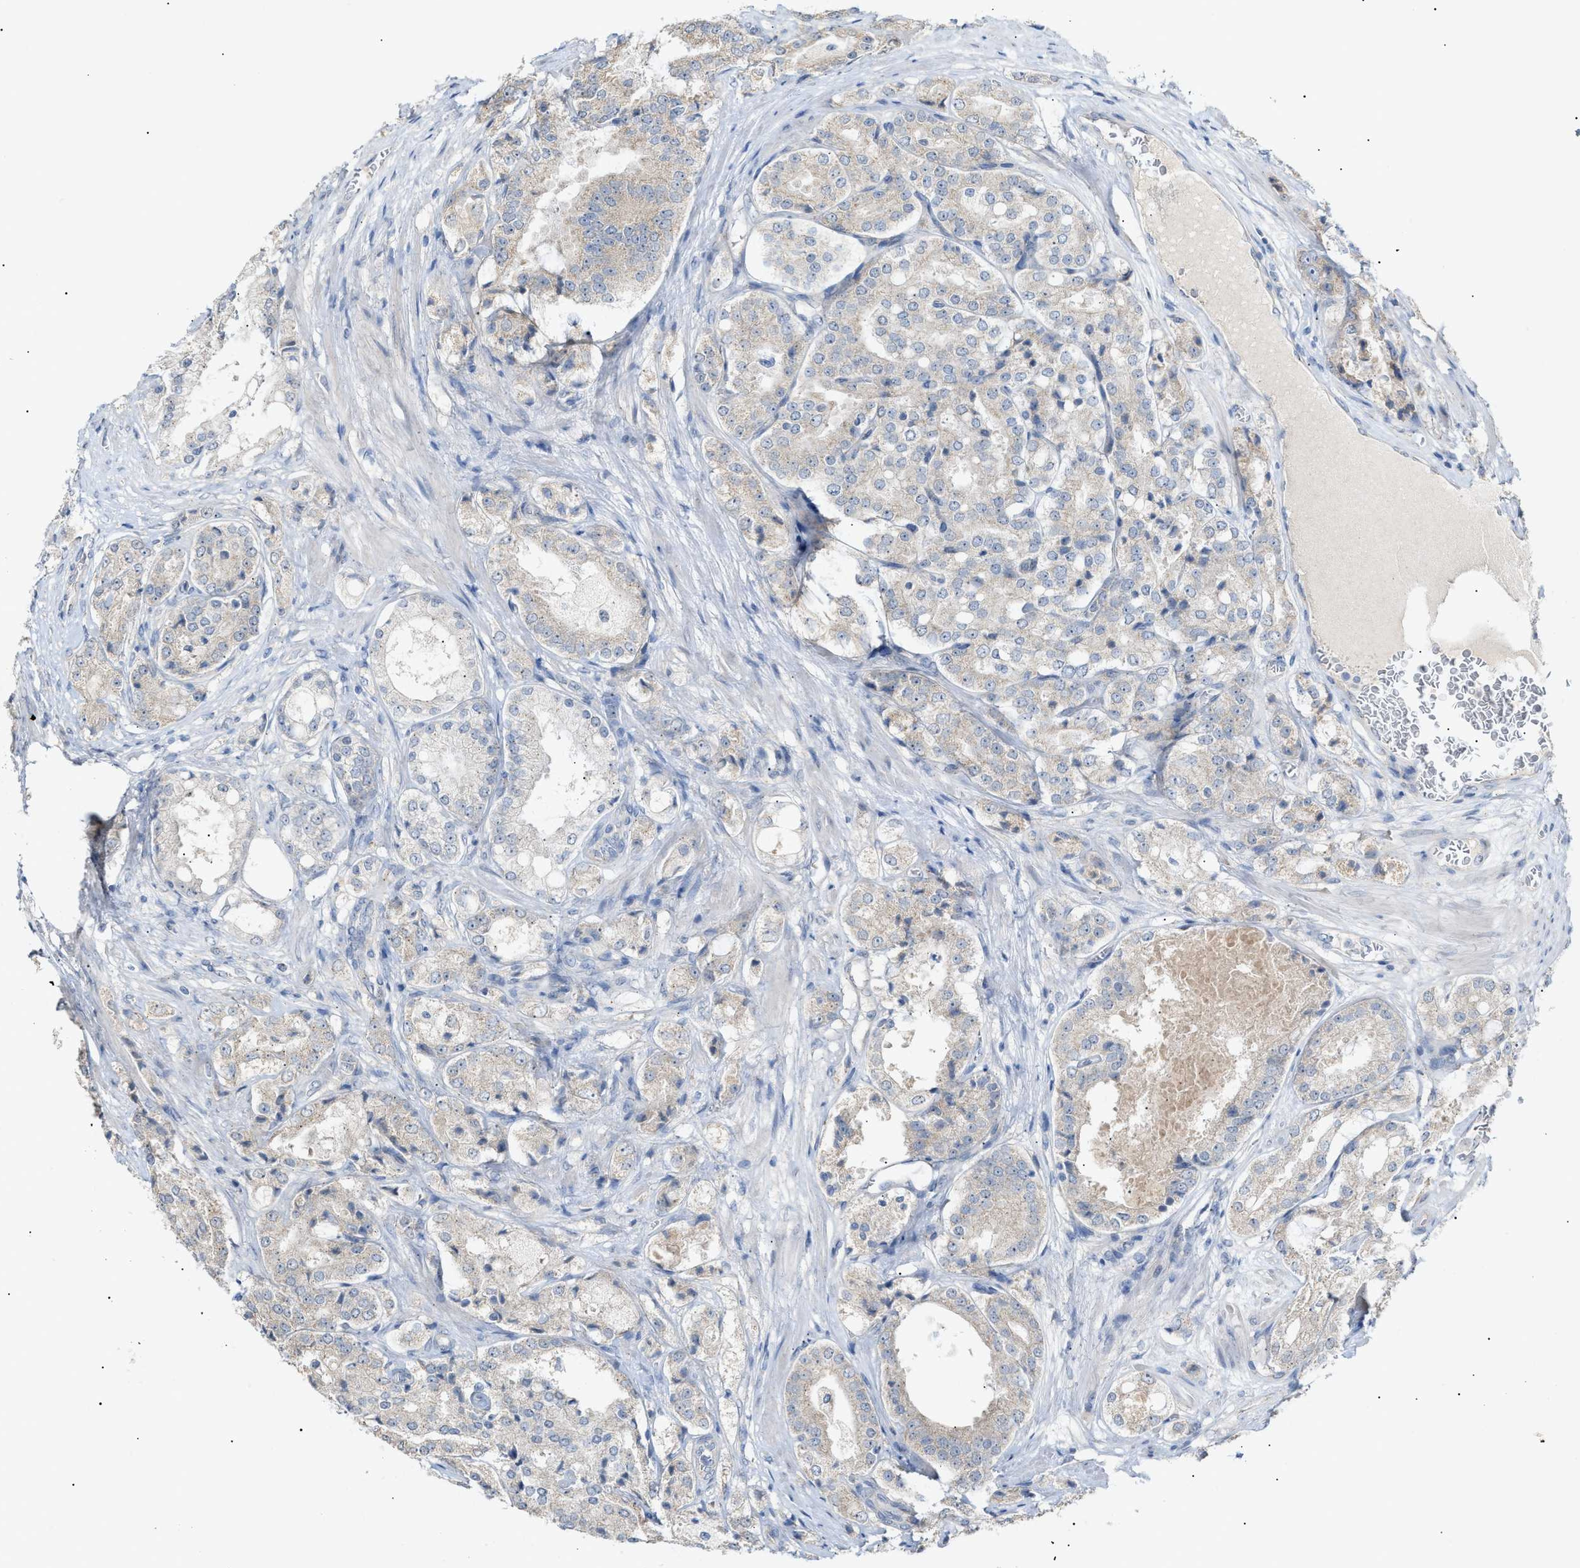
{"staining": {"intensity": "negative", "quantity": "none", "location": "none"}, "tissue": "prostate cancer", "cell_type": "Tumor cells", "image_type": "cancer", "snomed": [{"axis": "morphology", "description": "Adenocarcinoma, High grade"}, {"axis": "topography", "description": "Prostate"}], "caption": "This is an immunohistochemistry micrograph of adenocarcinoma (high-grade) (prostate). There is no staining in tumor cells.", "gene": "SLC25A31", "patient": {"sex": "male", "age": 65}}